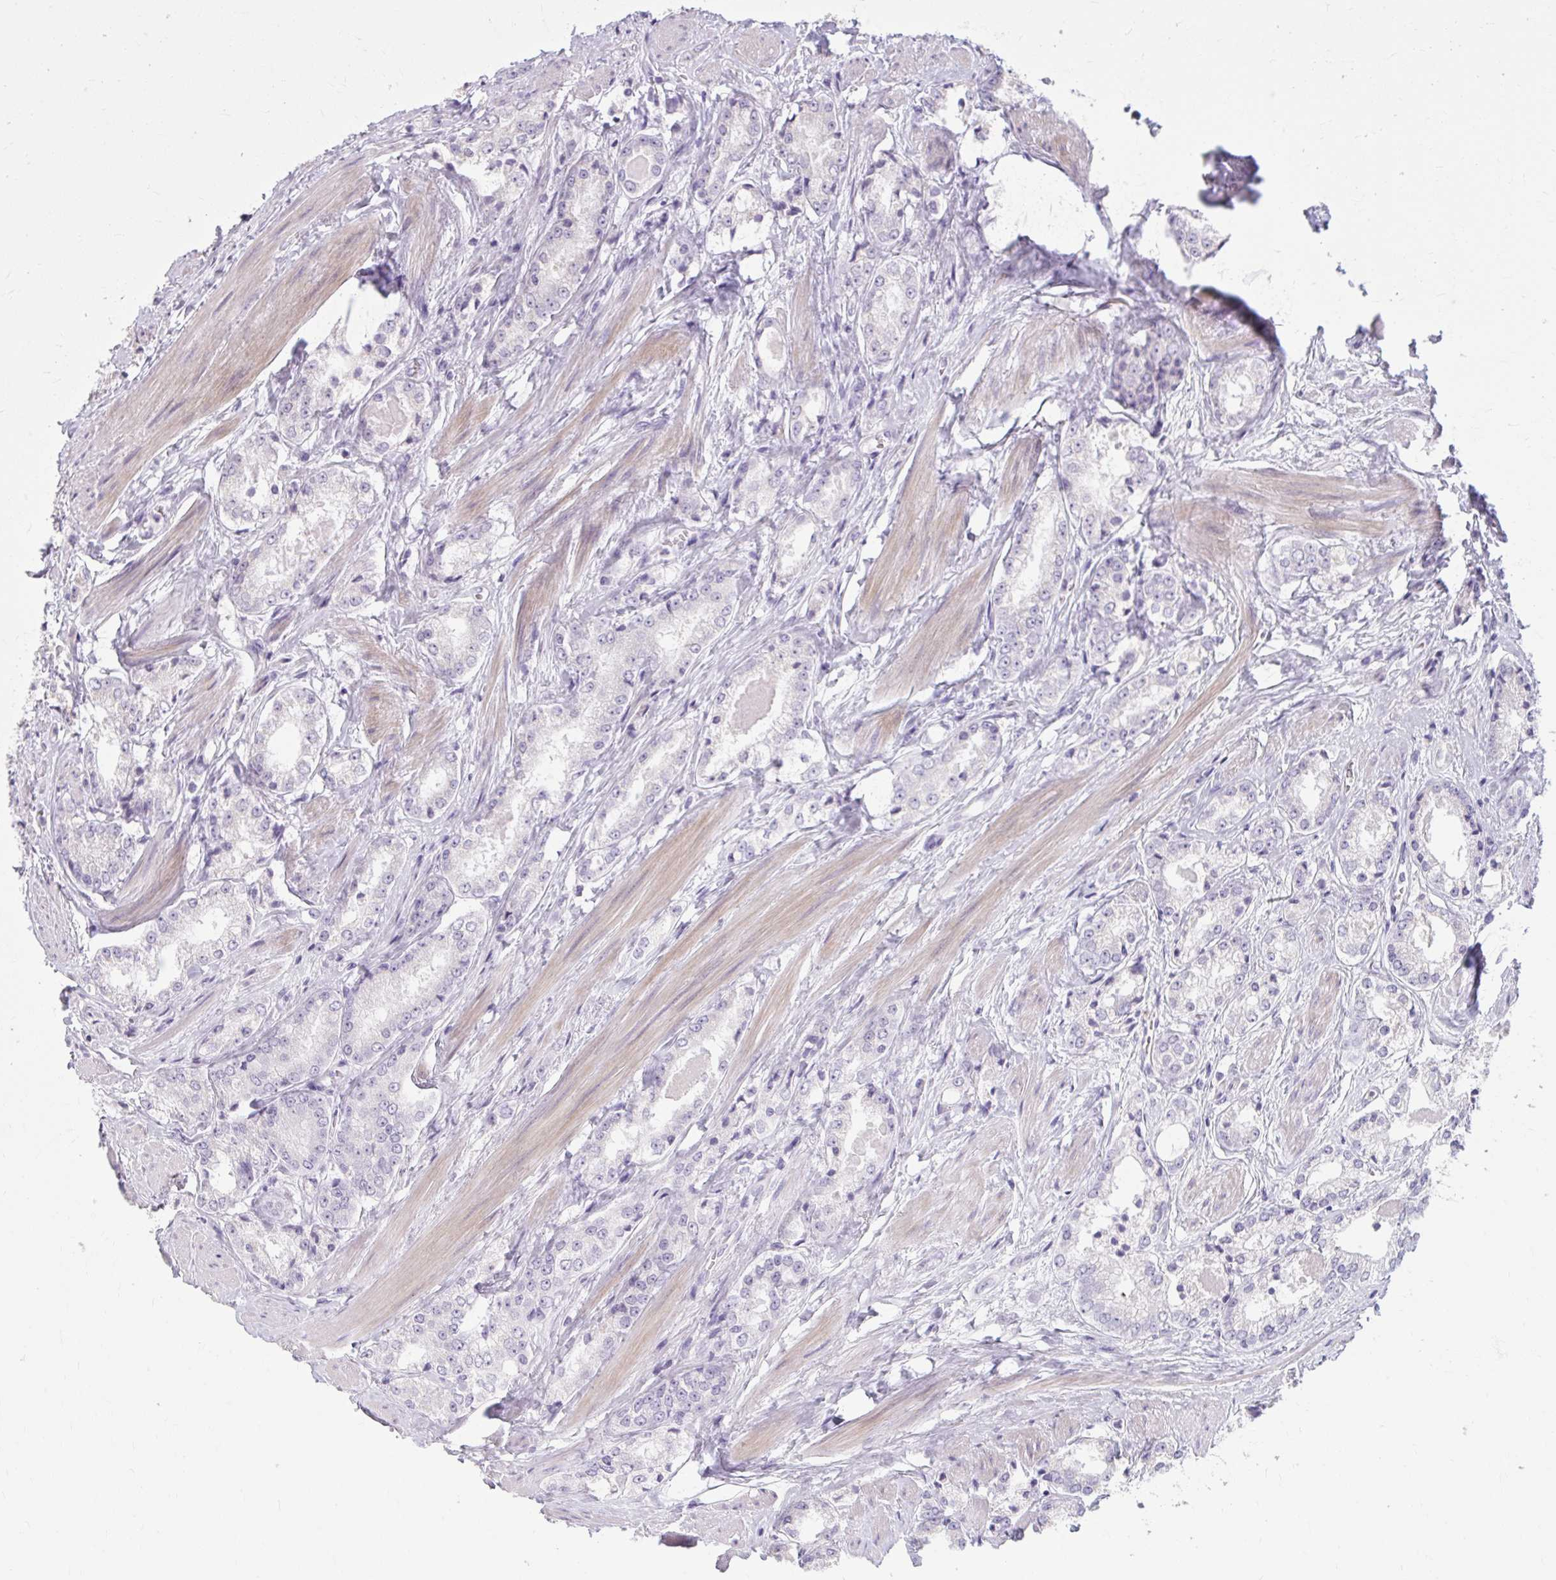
{"staining": {"intensity": "negative", "quantity": "none", "location": "none"}, "tissue": "prostate cancer", "cell_type": "Tumor cells", "image_type": "cancer", "snomed": [{"axis": "morphology", "description": "Adenocarcinoma, NOS"}, {"axis": "morphology", "description": "Adenocarcinoma, Low grade"}, {"axis": "topography", "description": "Prostate"}], "caption": "Immunohistochemistry (IHC) micrograph of neoplastic tissue: prostate cancer stained with DAB displays no significant protein positivity in tumor cells.", "gene": "OR4B1", "patient": {"sex": "male", "age": 68}}